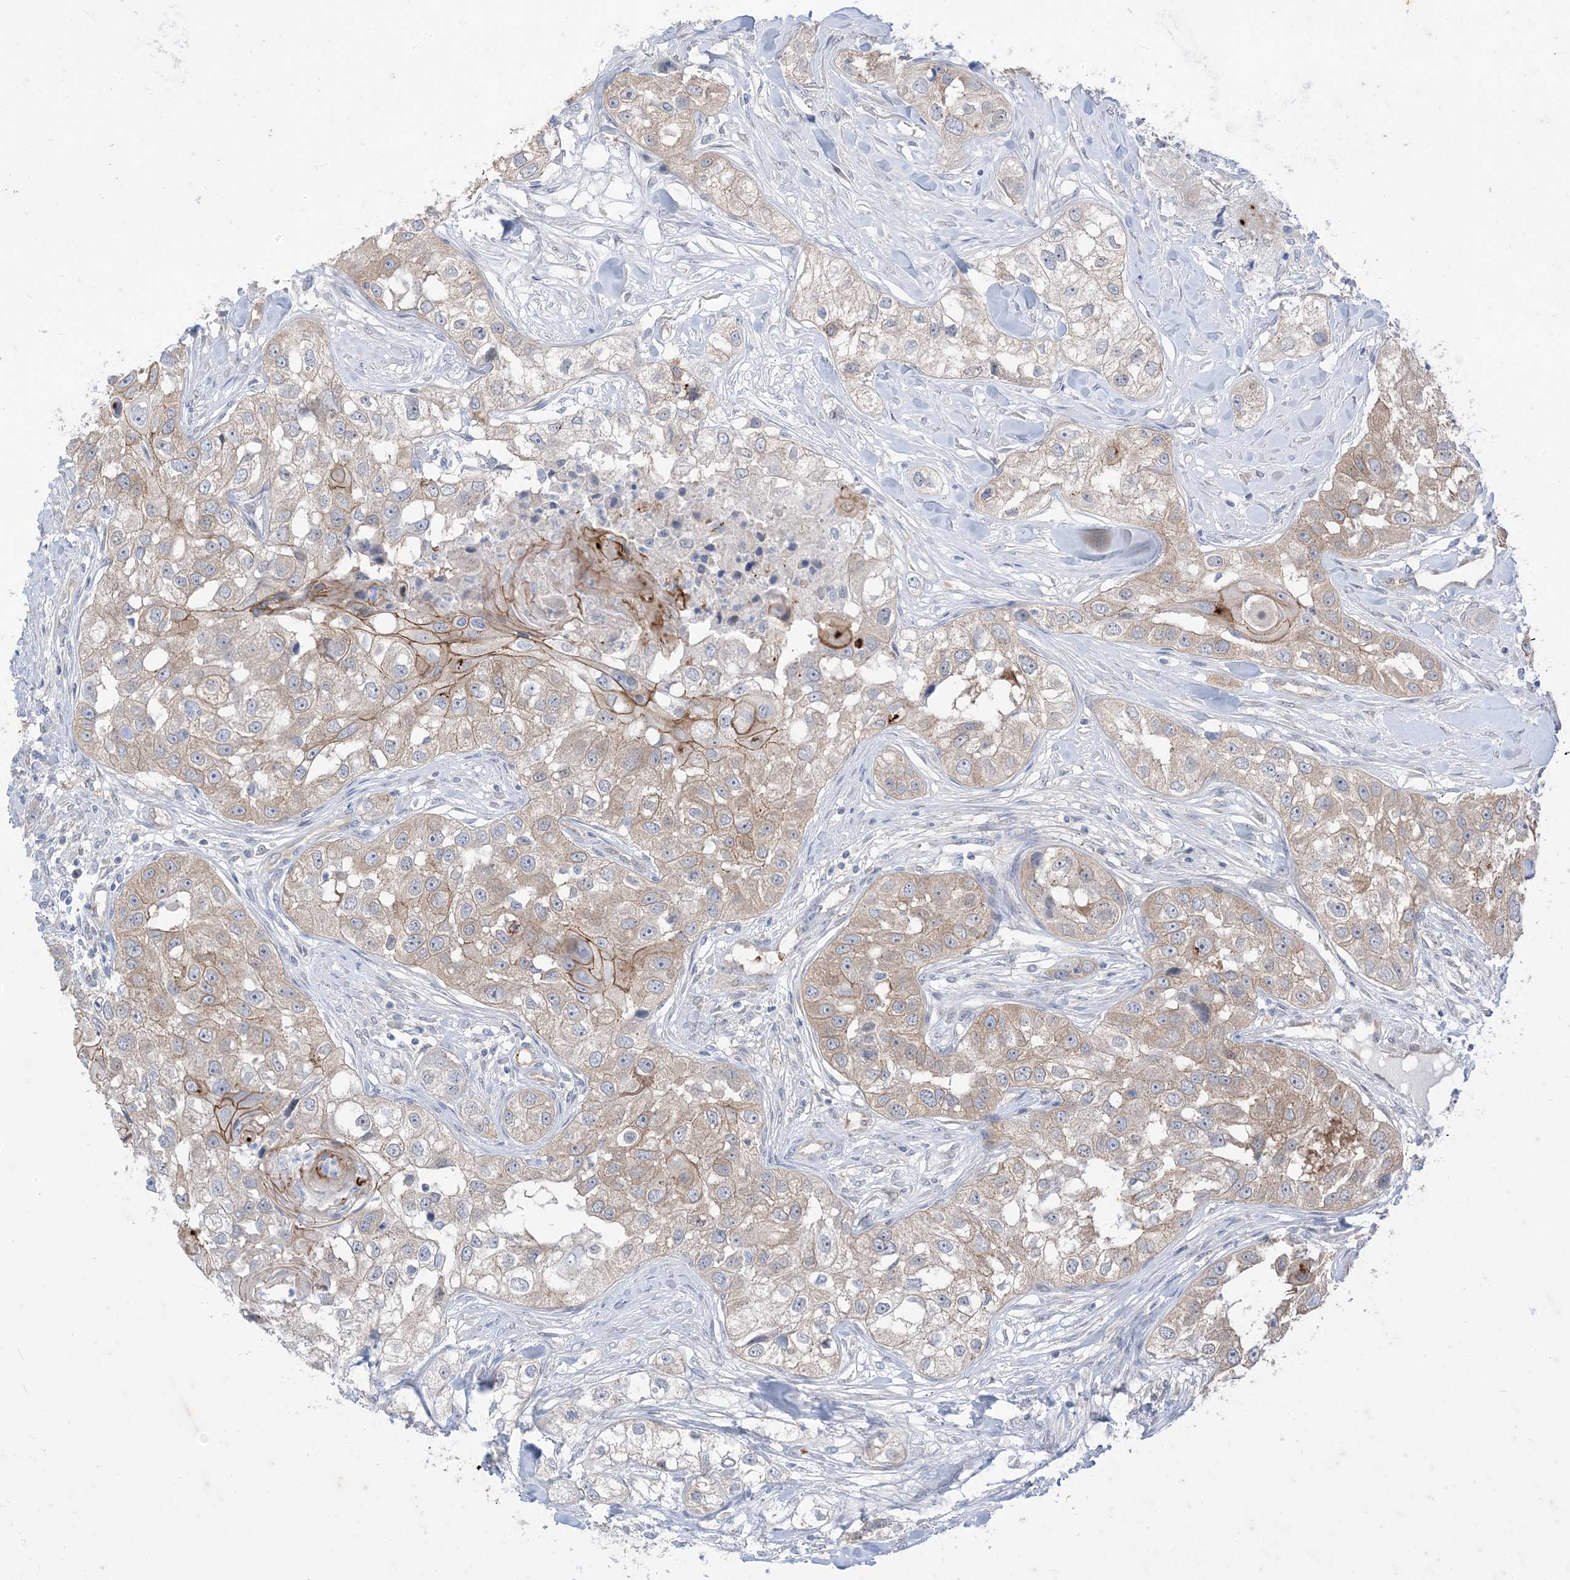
{"staining": {"intensity": "moderate", "quantity": "<25%", "location": "cytoplasmic/membranous"}, "tissue": "head and neck cancer", "cell_type": "Tumor cells", "image_type": "cancer", "snomed": [{"axis": "morphology", "description": "Normal tissue, NOS"}, {"axis": "morphology", "description": "Squamous cell carcinoma, NOS"}, {"axis": "topography", "description": "Skeletal muscle"}, {"axis": "topography", "description": "Head-Neck"}], "caption": "Immunohistochemistry (IHC) (DAB (3,3'-diaminobenzidine)) staining of head and neck cancer (squamous cell carcinoma) reveals moderate cytoplasmic/membranous protein positivity in about <25% of tumor cells.", "gene": "RIN1", "patient": {"sex": "male", "age": 51}}